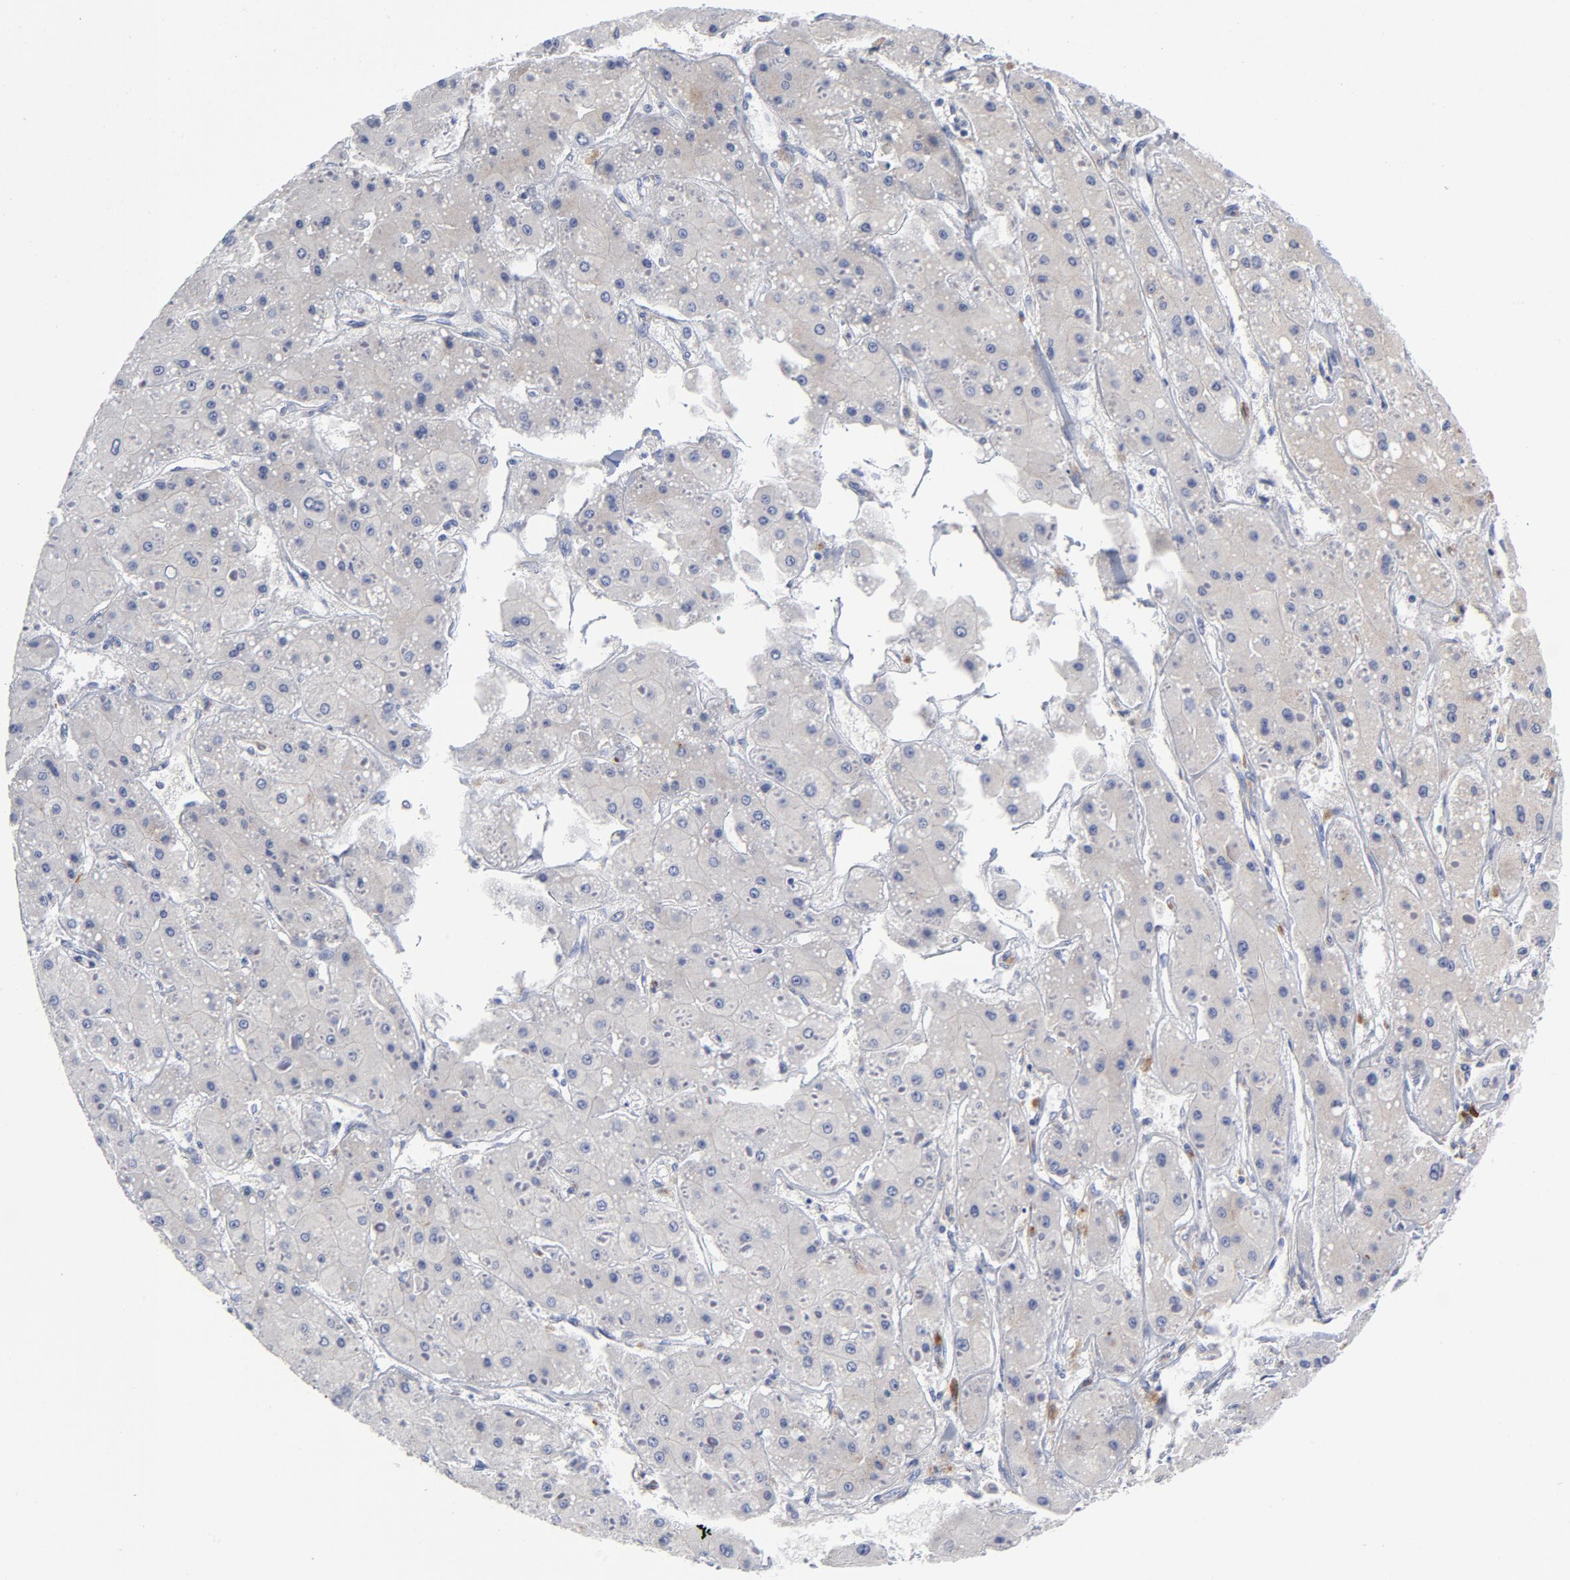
{"staining": {"intensity": "moderate", "quantity": "25%-75%", "location": "cytoplasmic/membranous"}, "tissue": "liver cancer", "cell_type": "Tumor cells", "image_type": "cancer", "snomed": [{"axis": "morphology", "description": "Carcinoma, Hepatocellular, NOS"}, {"axis": "topography", "description": "Liver"}], "caption": "This is a micrograph of immunohistochemistry (IHC) staining of liver cancer (hepatocellular carcinoma), which shows moderate expression in the cytoplasmic/membranous of tumor cells.", "gene": "RAPGEF3", "patient": {"sex": "female", "age": 52}}